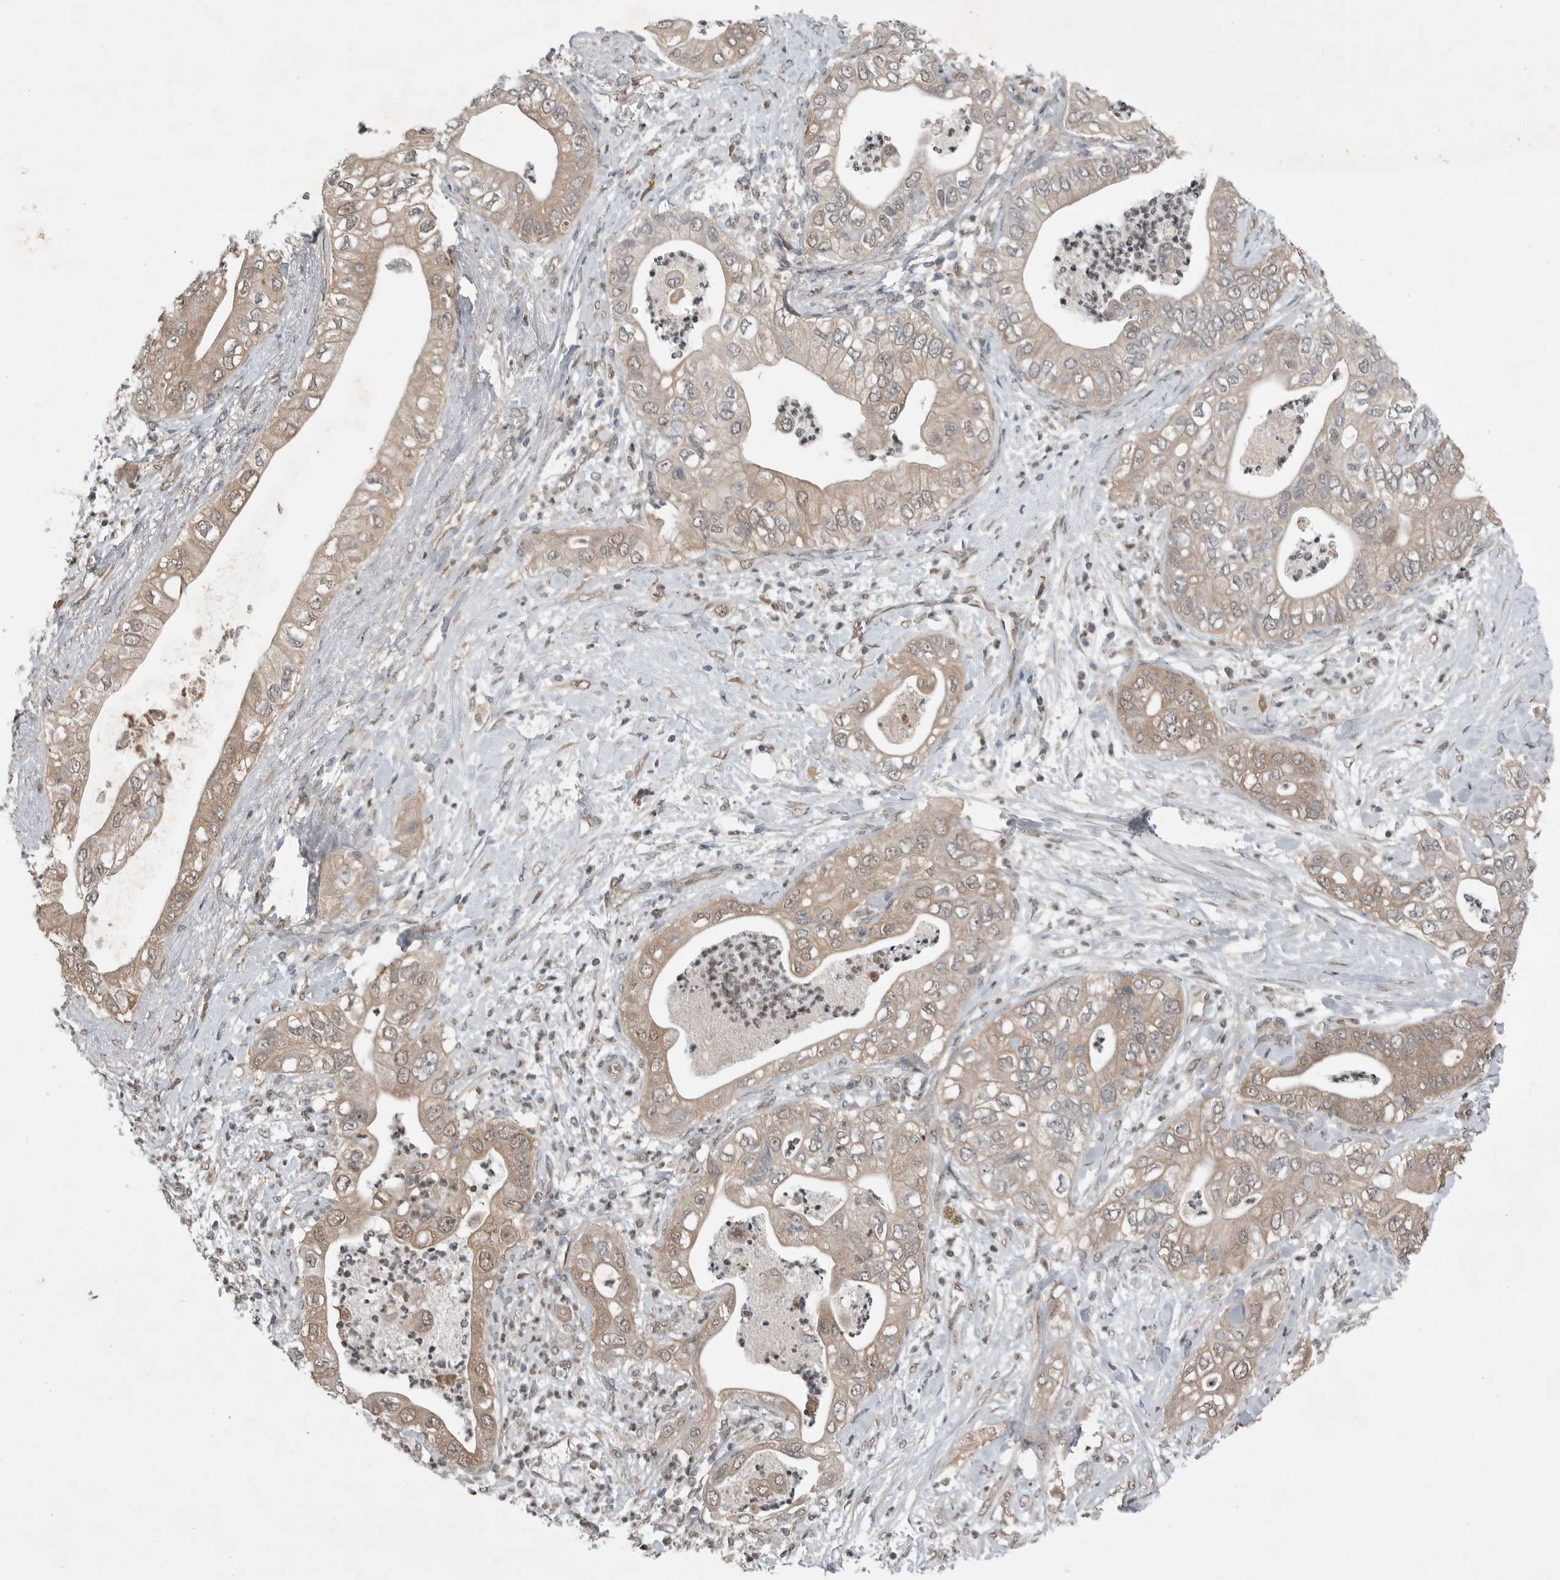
{"staining": {"intensity": "weak", "quantity": ">75%", "location": "cytoplasmic/membranous,nuclear"}, "tissue": "pancreatic cancer", "cell_type": "Tumor cells", "image_type": "cancer", "snomed": [{"axis": "morphology", "description": "Adenocarcinoma, NOS"}, {"axis": "topography", "description": "Pancreas"}], "caption": "Immunohistochemistry of pancreatic adenocarcinoma demonstrates low levels of weak cytoplasmic/membranous and nuclear staining in about >75% of tumor cells.", "gene": "MFAP3L", "patient": {"sex": "female", "age": 78}}